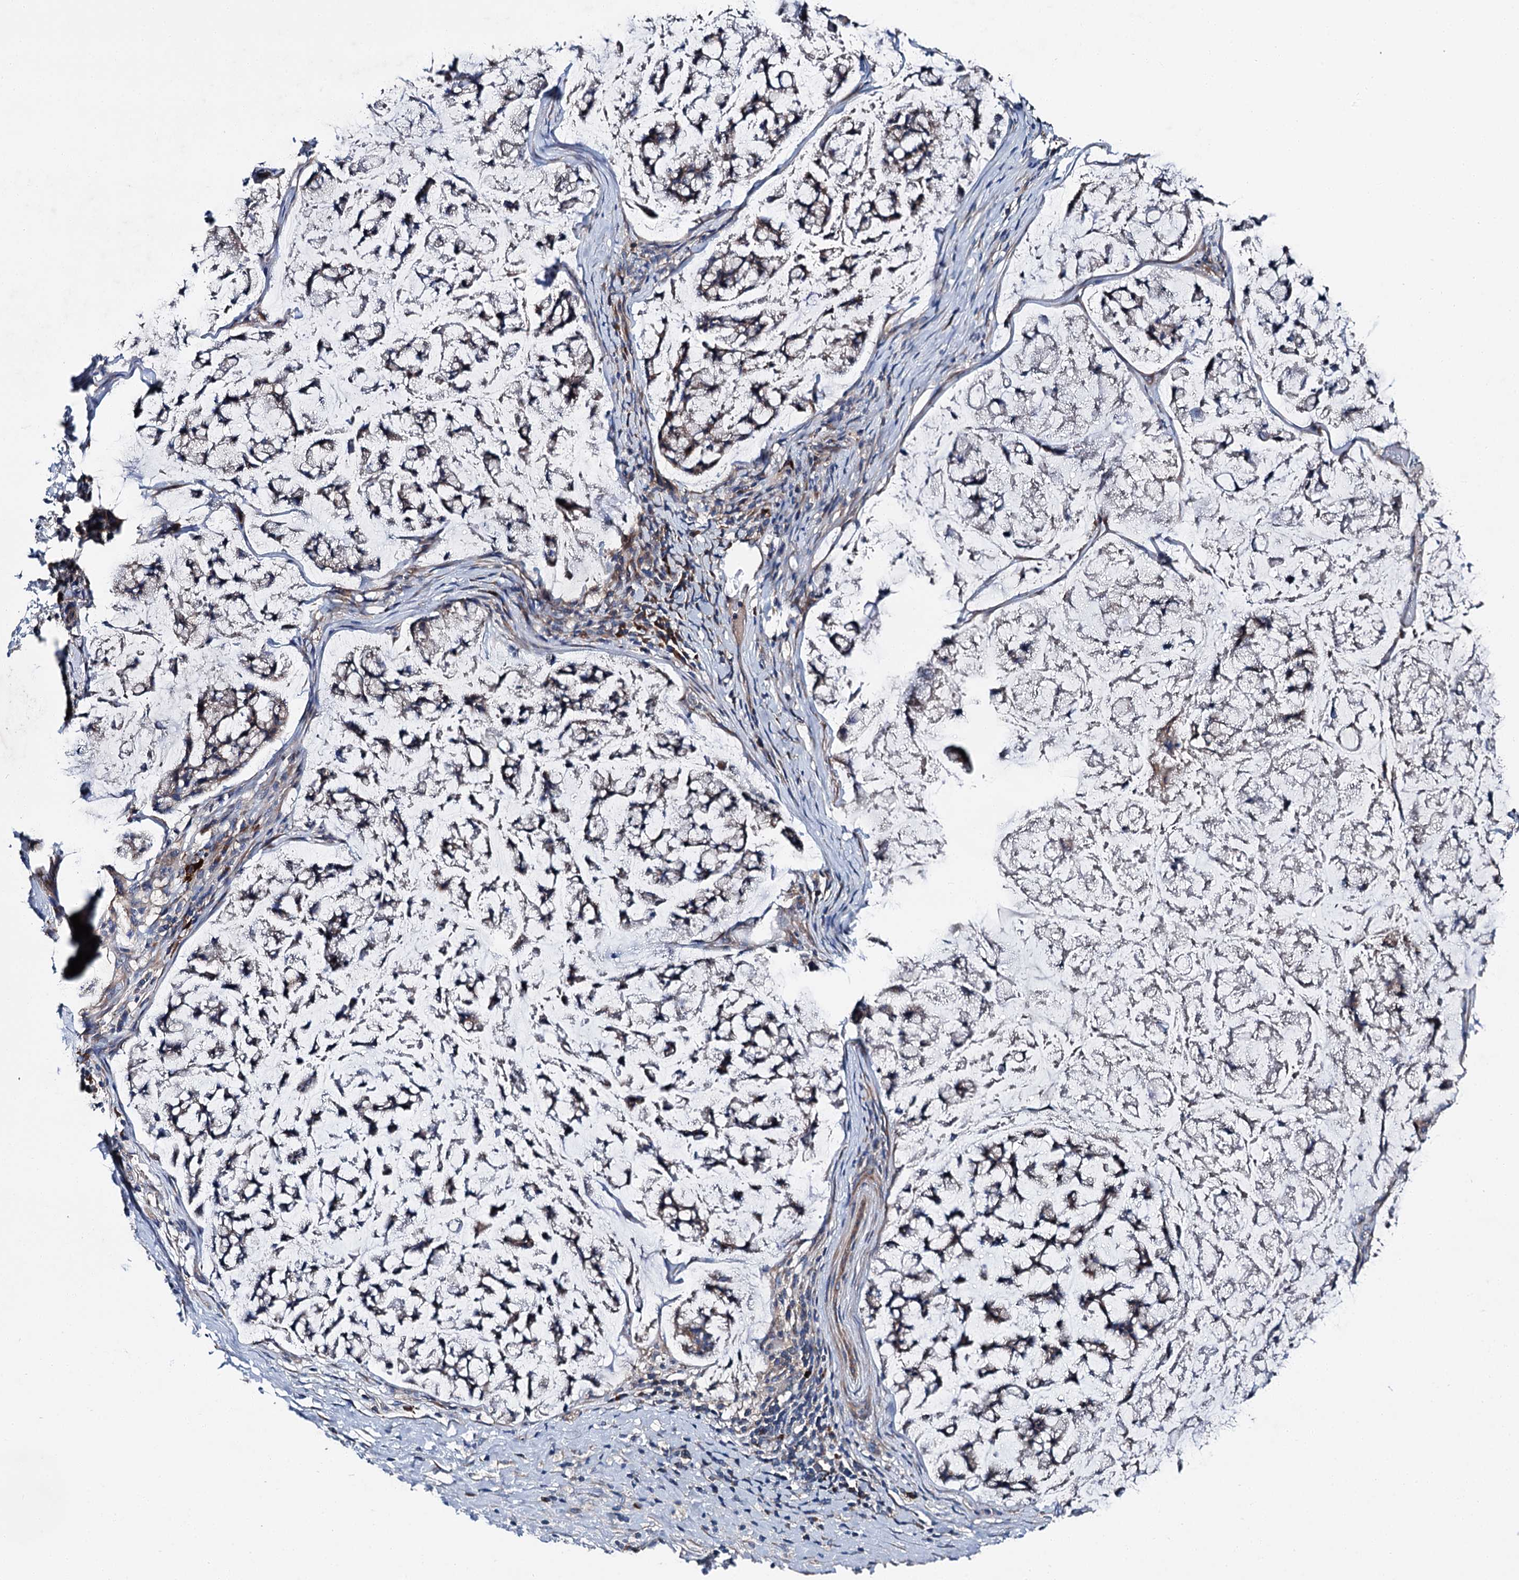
{"staining": {"intensity": "weak", "quantity": "25%-75%", "location": "cytoplasmic/membranous"}, "tissue": "stomach cancer", "cell_type": "Tumor cells", "image_type": "cancer", "snomed": [{"axis": "morphology", "description": "Adenocarcinoma, NOS"}, {"axis": "topography", "description": "Stomach, lower"}], "caption": "The micrograph exhibits staining of stomach adenocarcinoma, revealing weak cytoplasmic/membranous protein expression (brown color) within tumor cells. Nuclei are stained in blue.", "gene": "SLC22A25", "patient": {"sex": "male", "age": 67}}